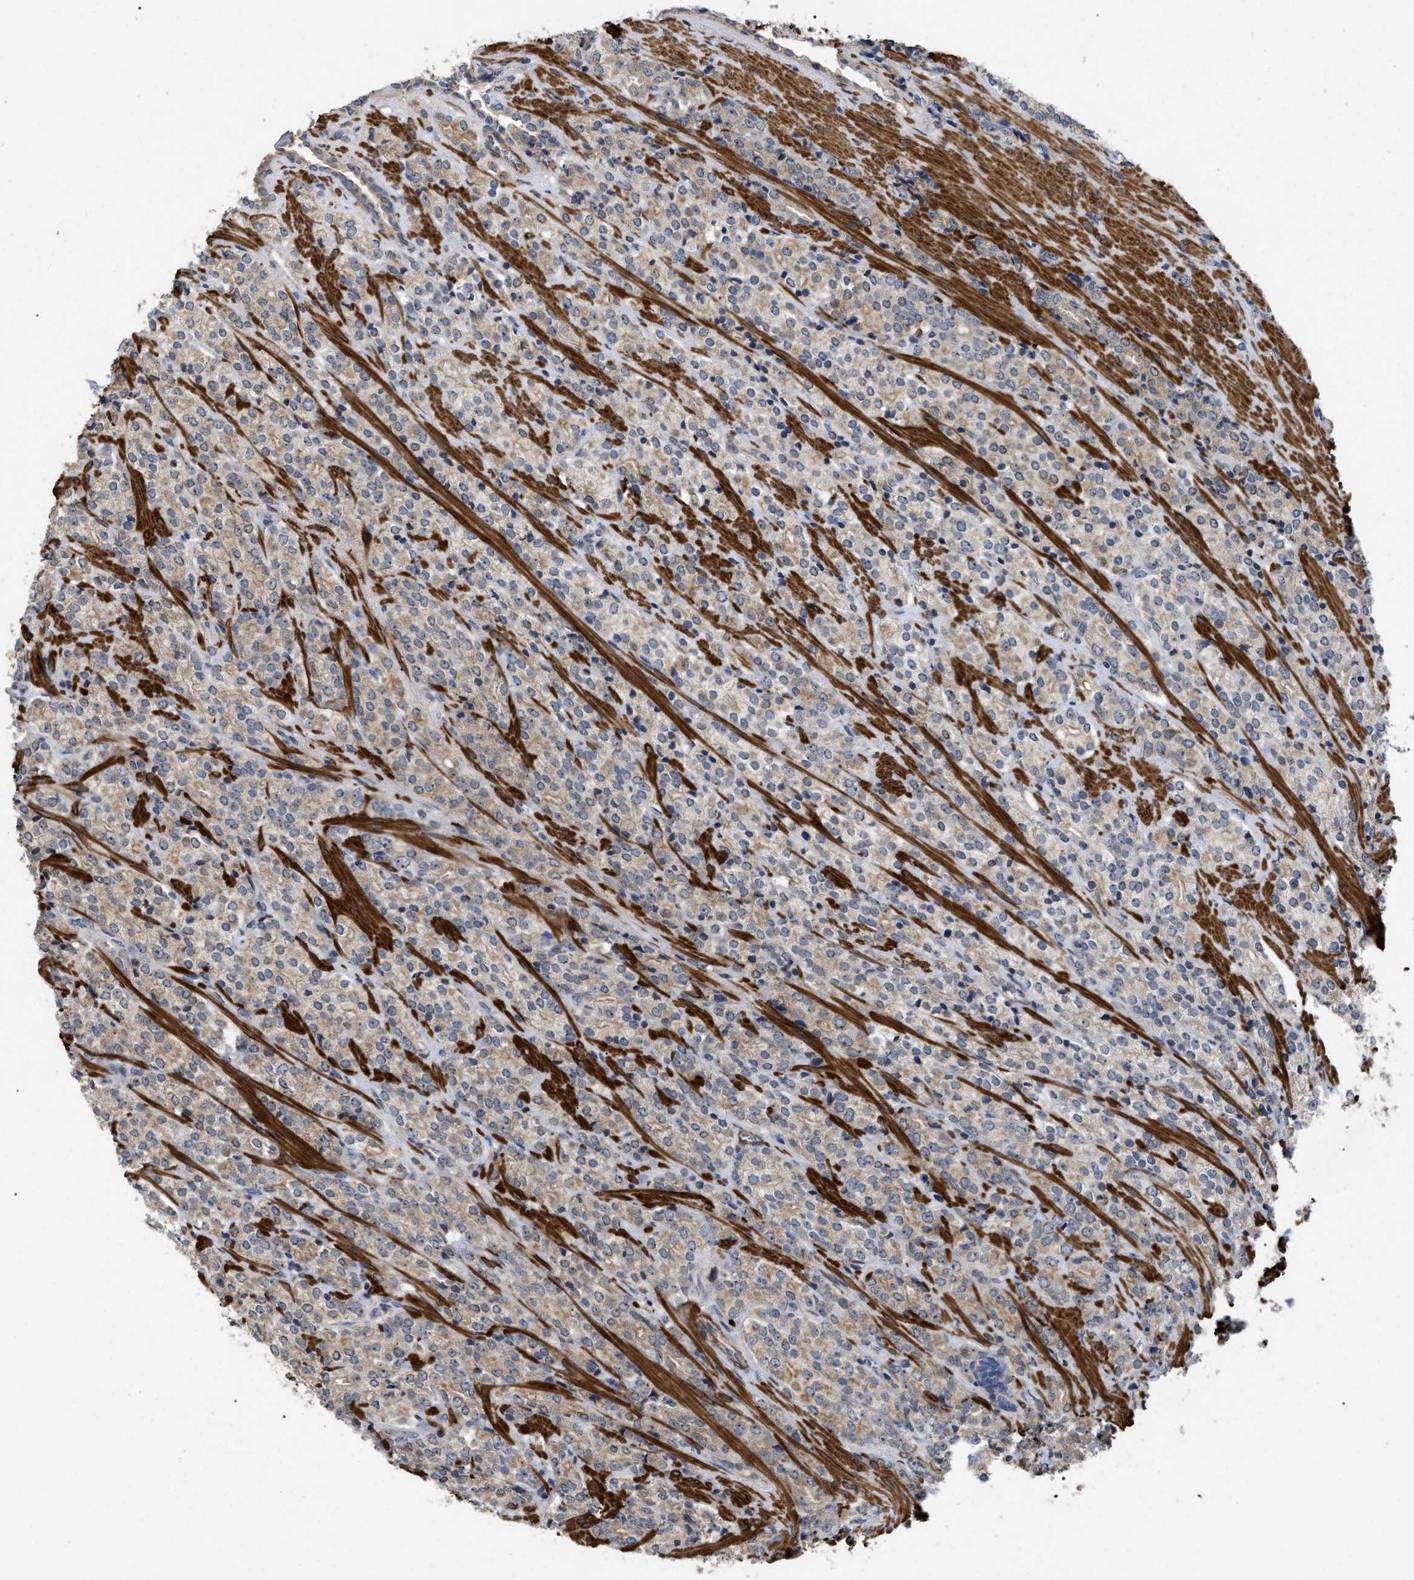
{"staining": {"intensity": "weak", "quantity": ">75%", "location": "cytoplasmic/membranous"}, "tissue": "prostate cancer", "cell_type": "Tumor cells", "image_type": "cancer", "snomed": [{"axis": "morphology", "description": "Adenocarcinoma, High grade"}, {"axis": "topography", "description": "Prostate"}], "caption": "Prostate cancer was stained to show a protein in brown. There is low levels of weak cytoplasmic/membranous expression in approximately >75% of tumor cells.", "gene": "ST6GALNAC6", "patient": {"sex": "male", "age": 71}}